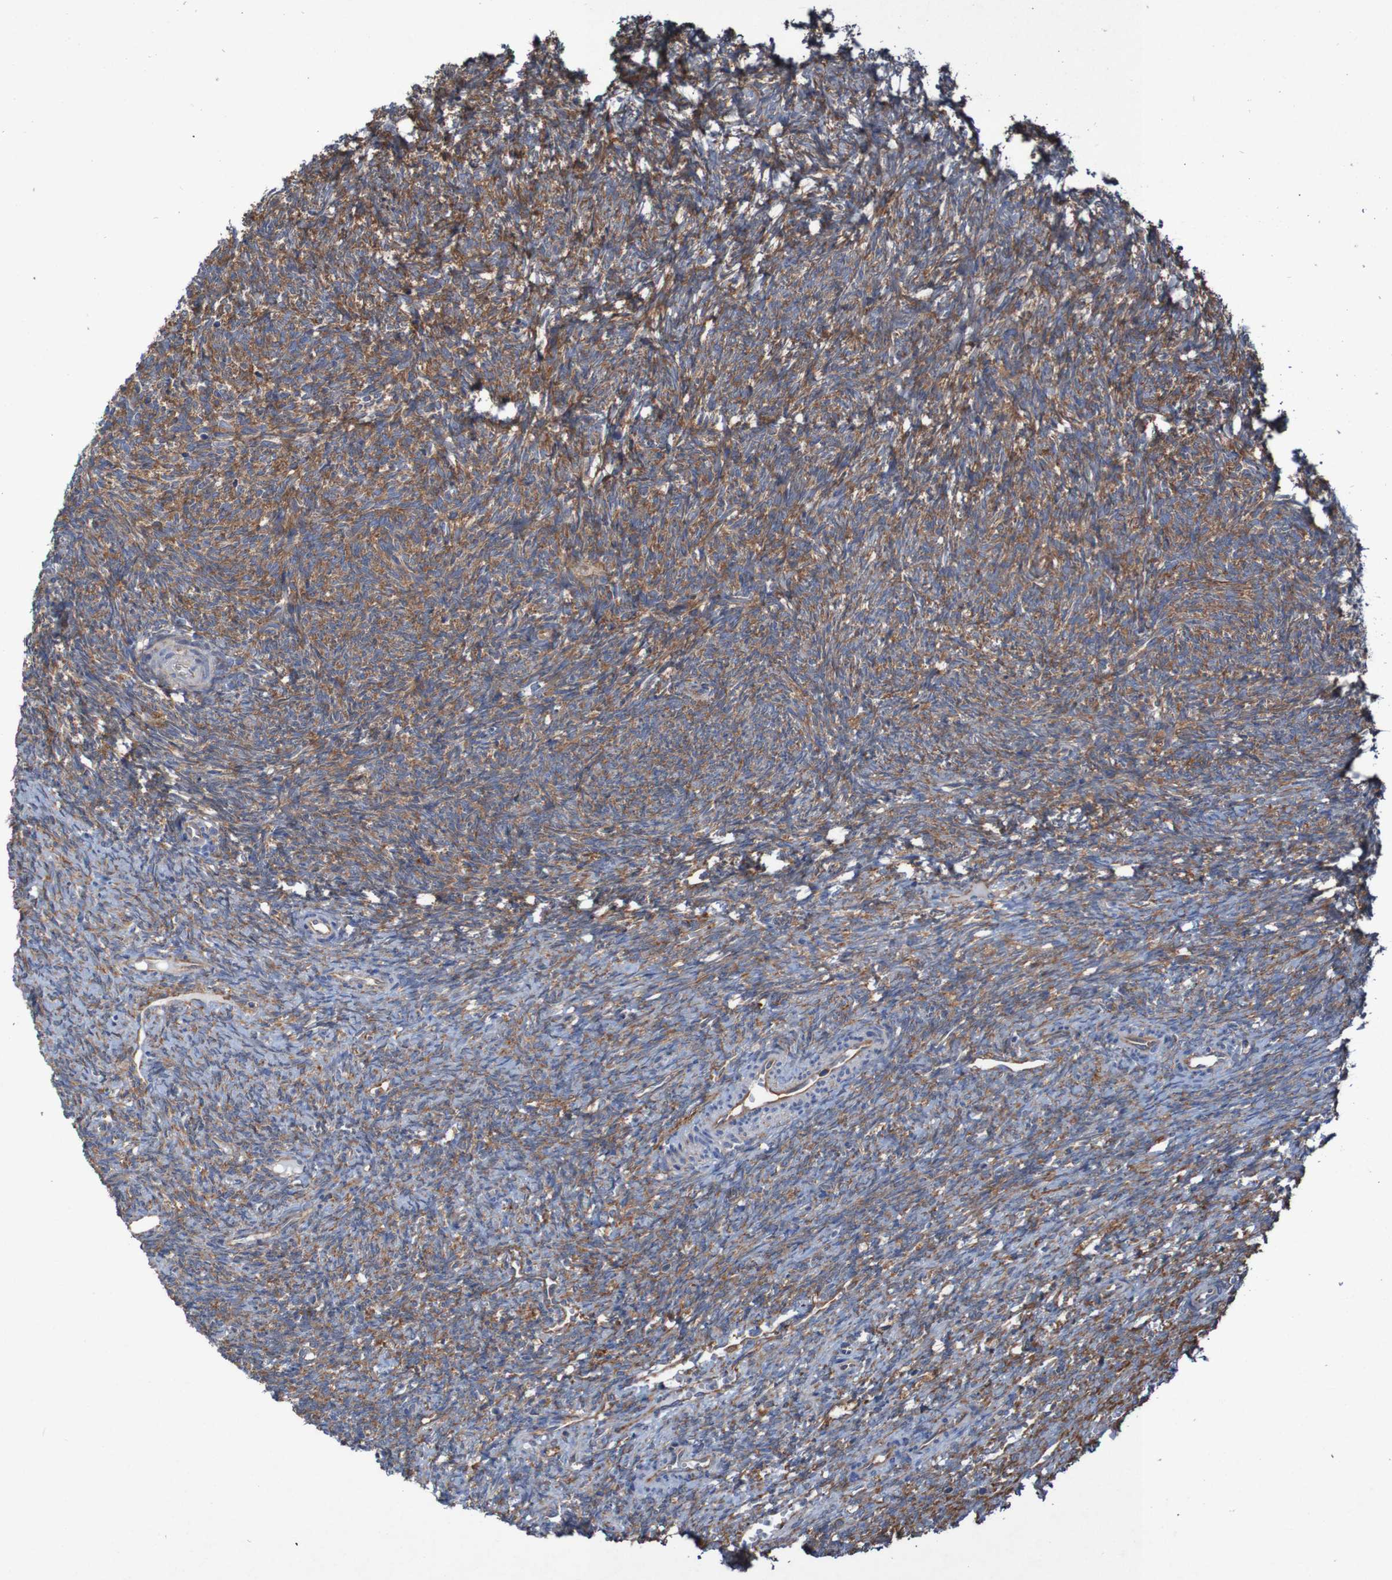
{"staining": {"intensity": "moderate", "quantity": ">75%", "location": "cytoplasmic/membranous"}, "tissue": "ovary", "cell_type": "Follicle cells", "image_type": "normal", "snomed": [{"axis": "morphology", "description": "Normal tissue, NOS"}, {"axis": "topography", "description": "Ovary"}], "caption": "Normal ovary exhibits moderate cytoplasmic/membranous expression in approximately >75% of follicle cells.", "gene": "RPL10L", "patient": {"sex": "female", "age": 41}}